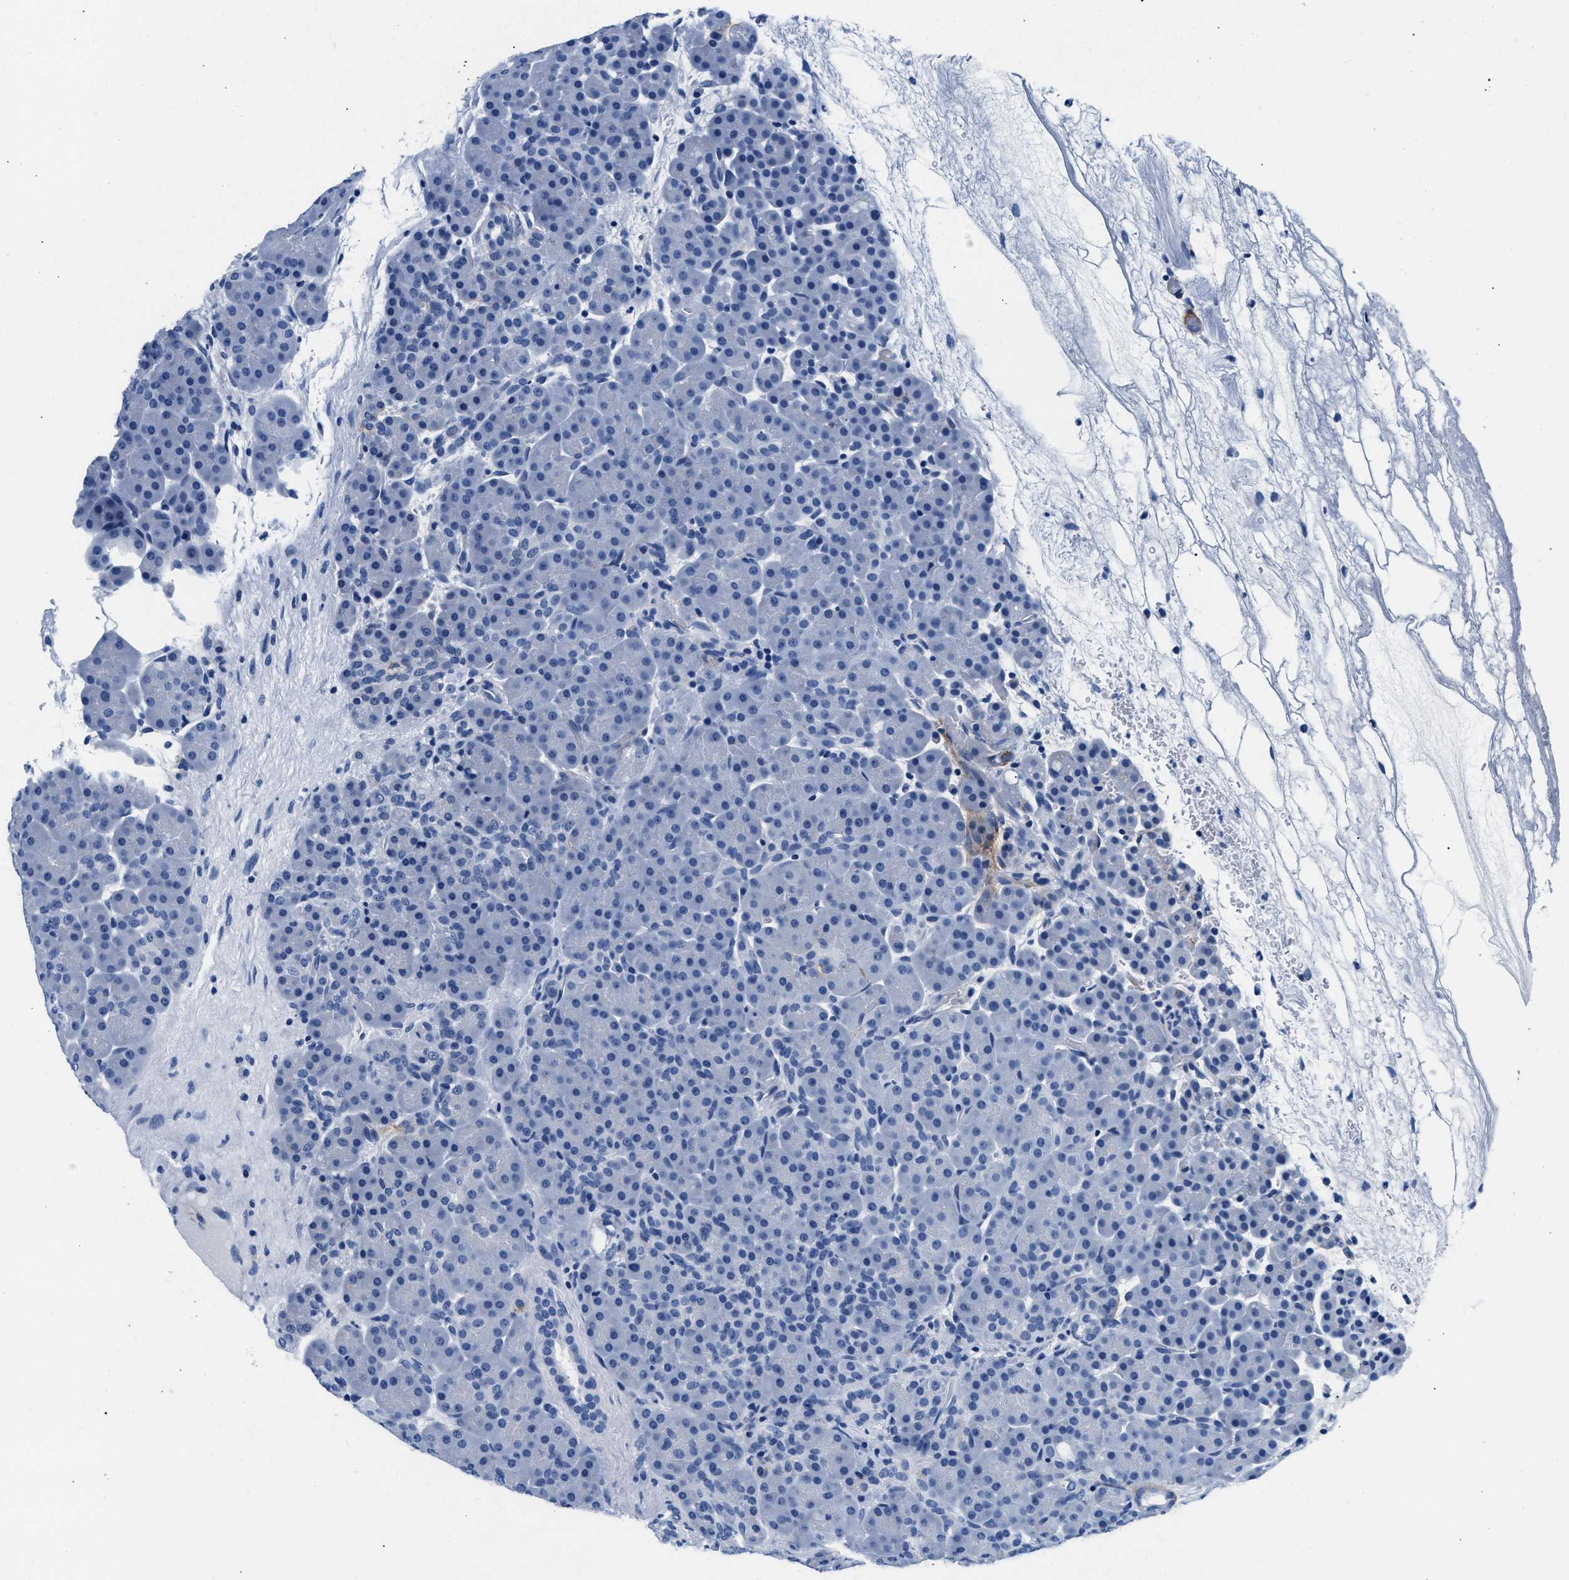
{"staining": {"intensity": "negative", "quantity": "none", "location": "none"}, "tissue": "pancreas", "cell_type": "Exocrine glandular cells", "image_type": "normal", "snomed": [{"axis": "morphology", "description": "Normal tissue, NOS"}, {"axis": "topography", "description": "Pancreas"}], "caption": "DAB (3,3'-diaminobenzidine) immunohistochemical staining of unremarkable pancreas displays no significant staining in exocrine glandular cells. The staining is performed using DAB brown chromogen with nuclei counter-stained in using hematoxylin.", "gene": "TNR", "patient": {"sex": "male", "age": 66}}